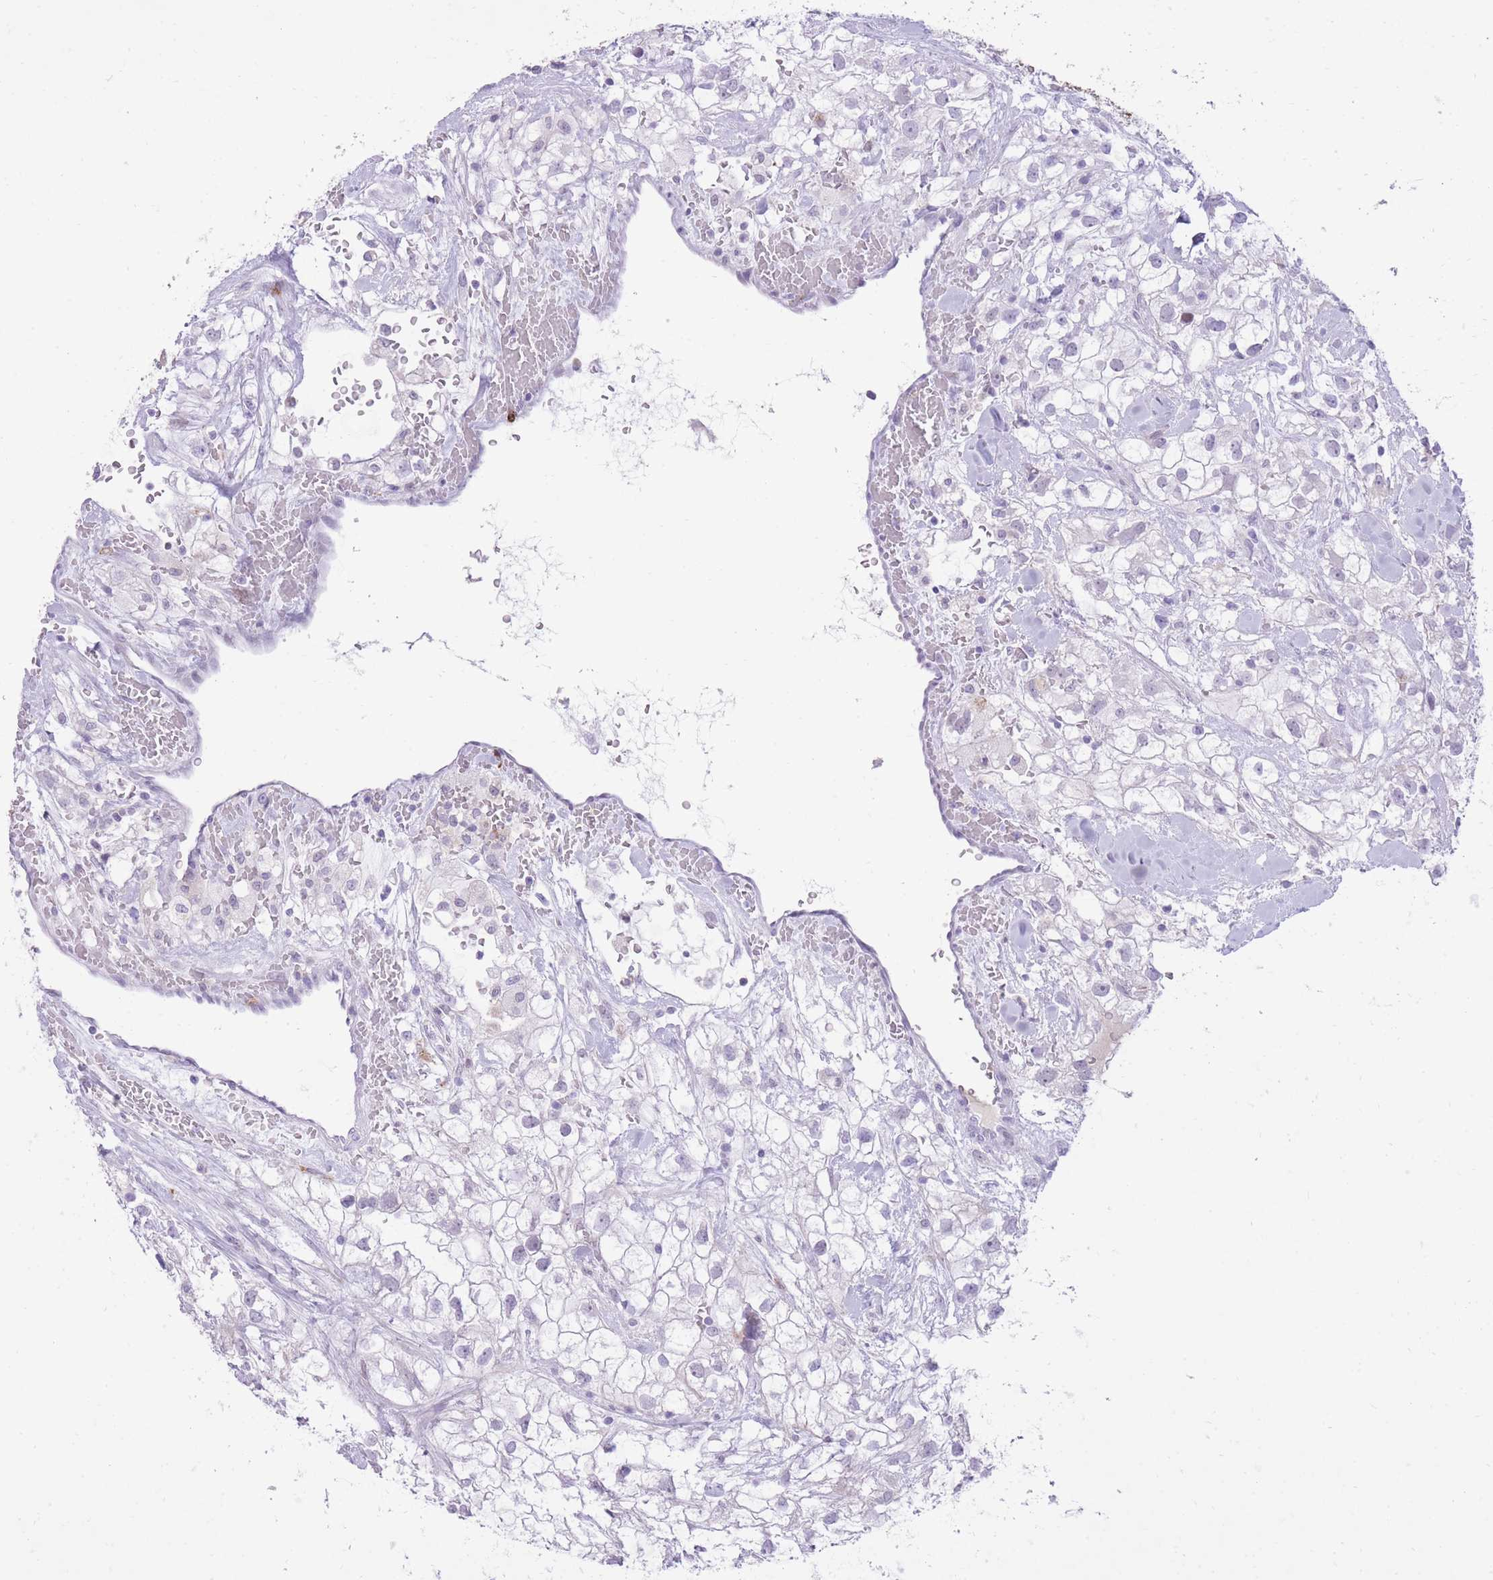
{"staining": {"intensity": "negative", "quantity": "none", "location": "none"}, "tissue": "renal cancer", "cell_type": "Tumor cells", "image_type": "cancer", "snomed": [{"axis": "morphology", "description": "Adenocarcinoma, NOS"}, {"axis": "topography", "description": "Kidney"}], "caption": "High power microscopy histopathology image of an immunohistochemistry (IHC) histopathology image of renal cancer, revealing no significant staining in tumor cells.", "gene": "MEIS3", "patient": {"sex": "male", "age": 59}}